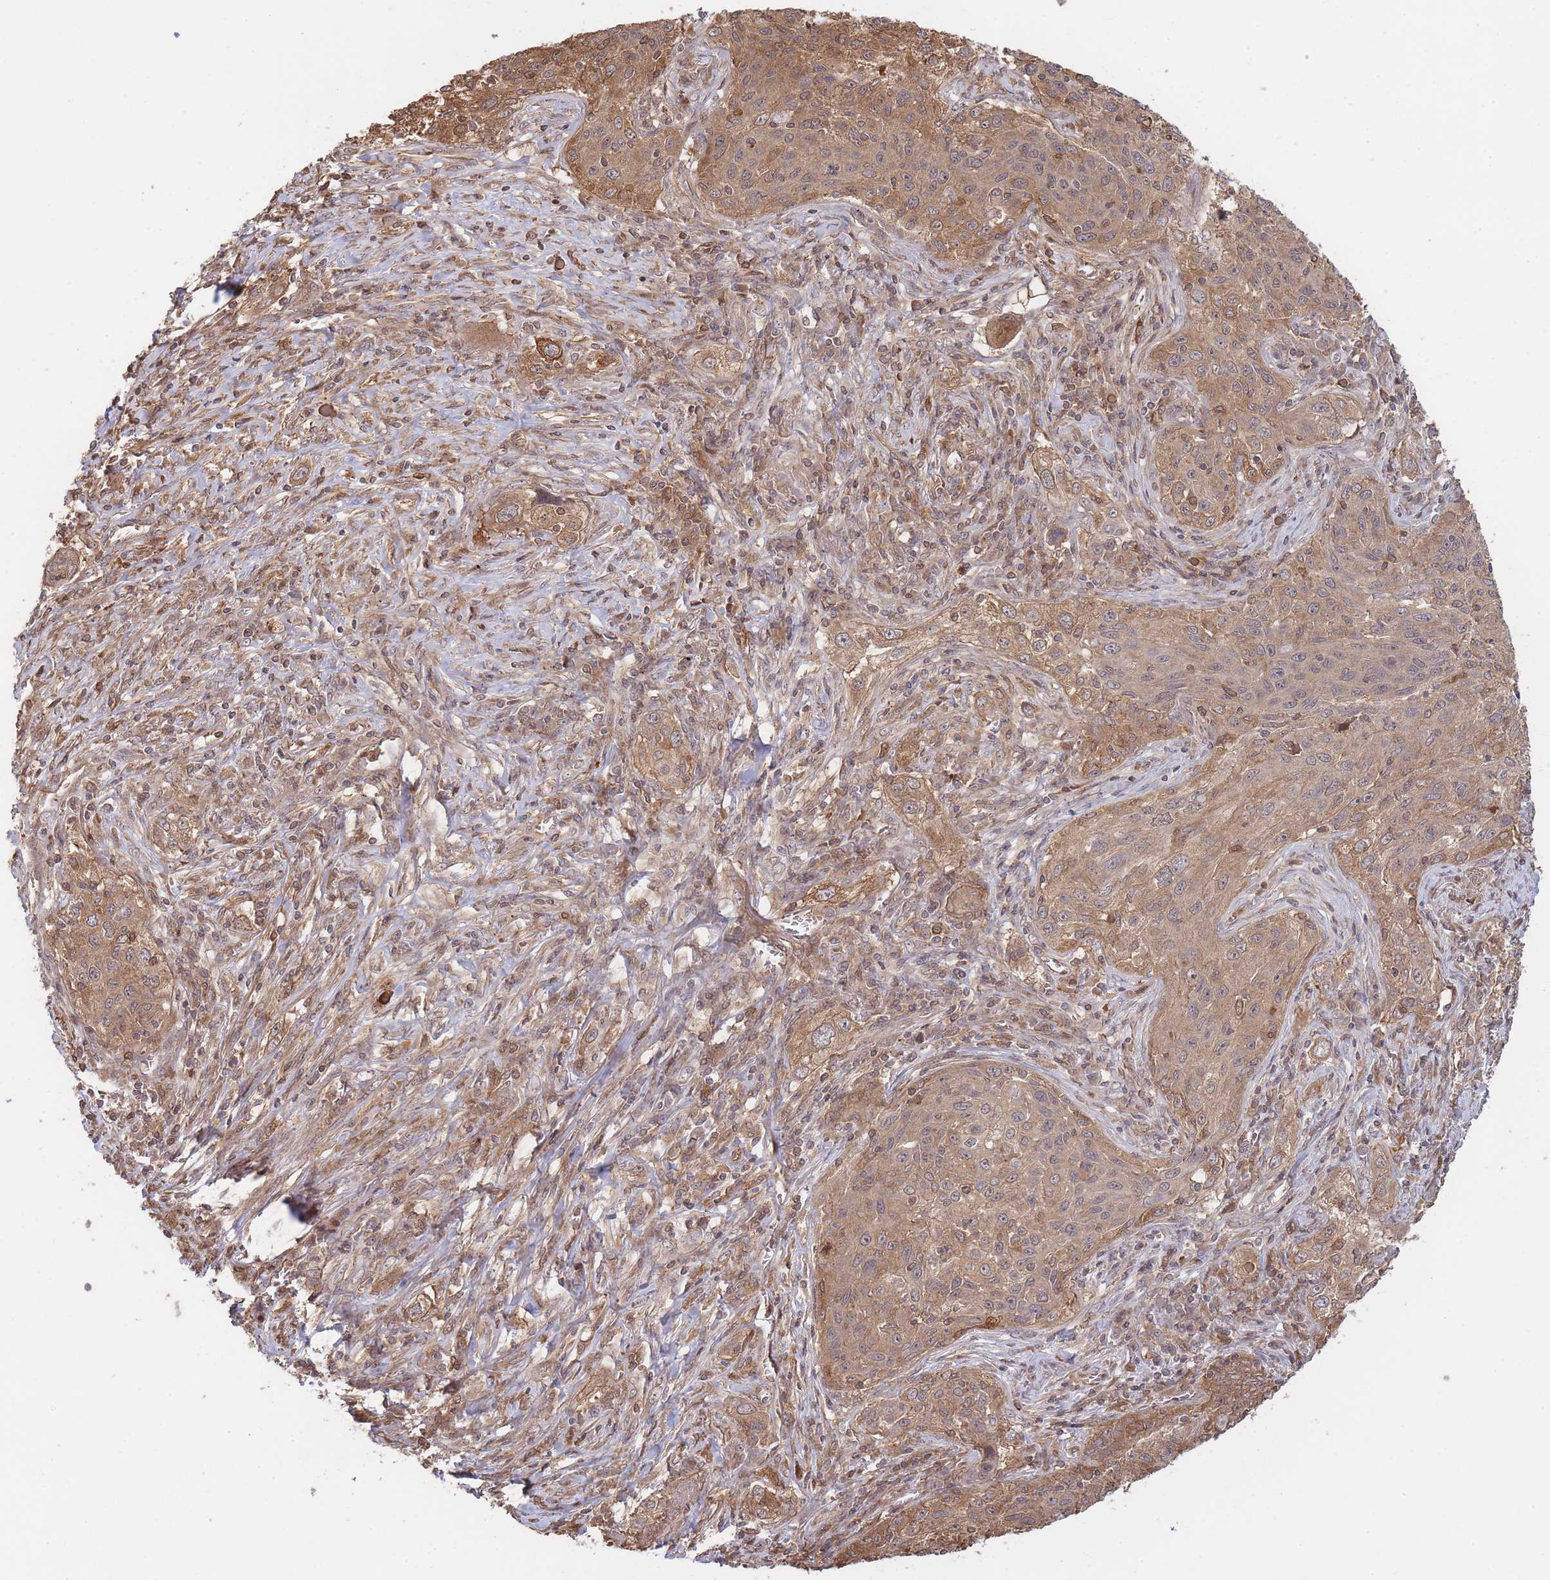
{"staining": {"intensity": "moderate", "quantity": ">75%", "location": "cytoplasmic/membranous"}, "tissue": "lung cancer", "cell_type": "Tumor cells", "image_type": "cancer", "snomed": [{"axis": "morphology", "description": "Squamous cell carcinoma, NOS"}, {"axis": "topography", "description": "Lung"}], "caption": "Protein analysis of lung squamous cell carcinoma tissue shows moderate cytoplasmic/membranous staining in approximately >75% of tumor cells. (IHC, brightfield microscopy, high magnification).", "gene": "ZNF304", "patient": {"sex": "female", "age": 69}}